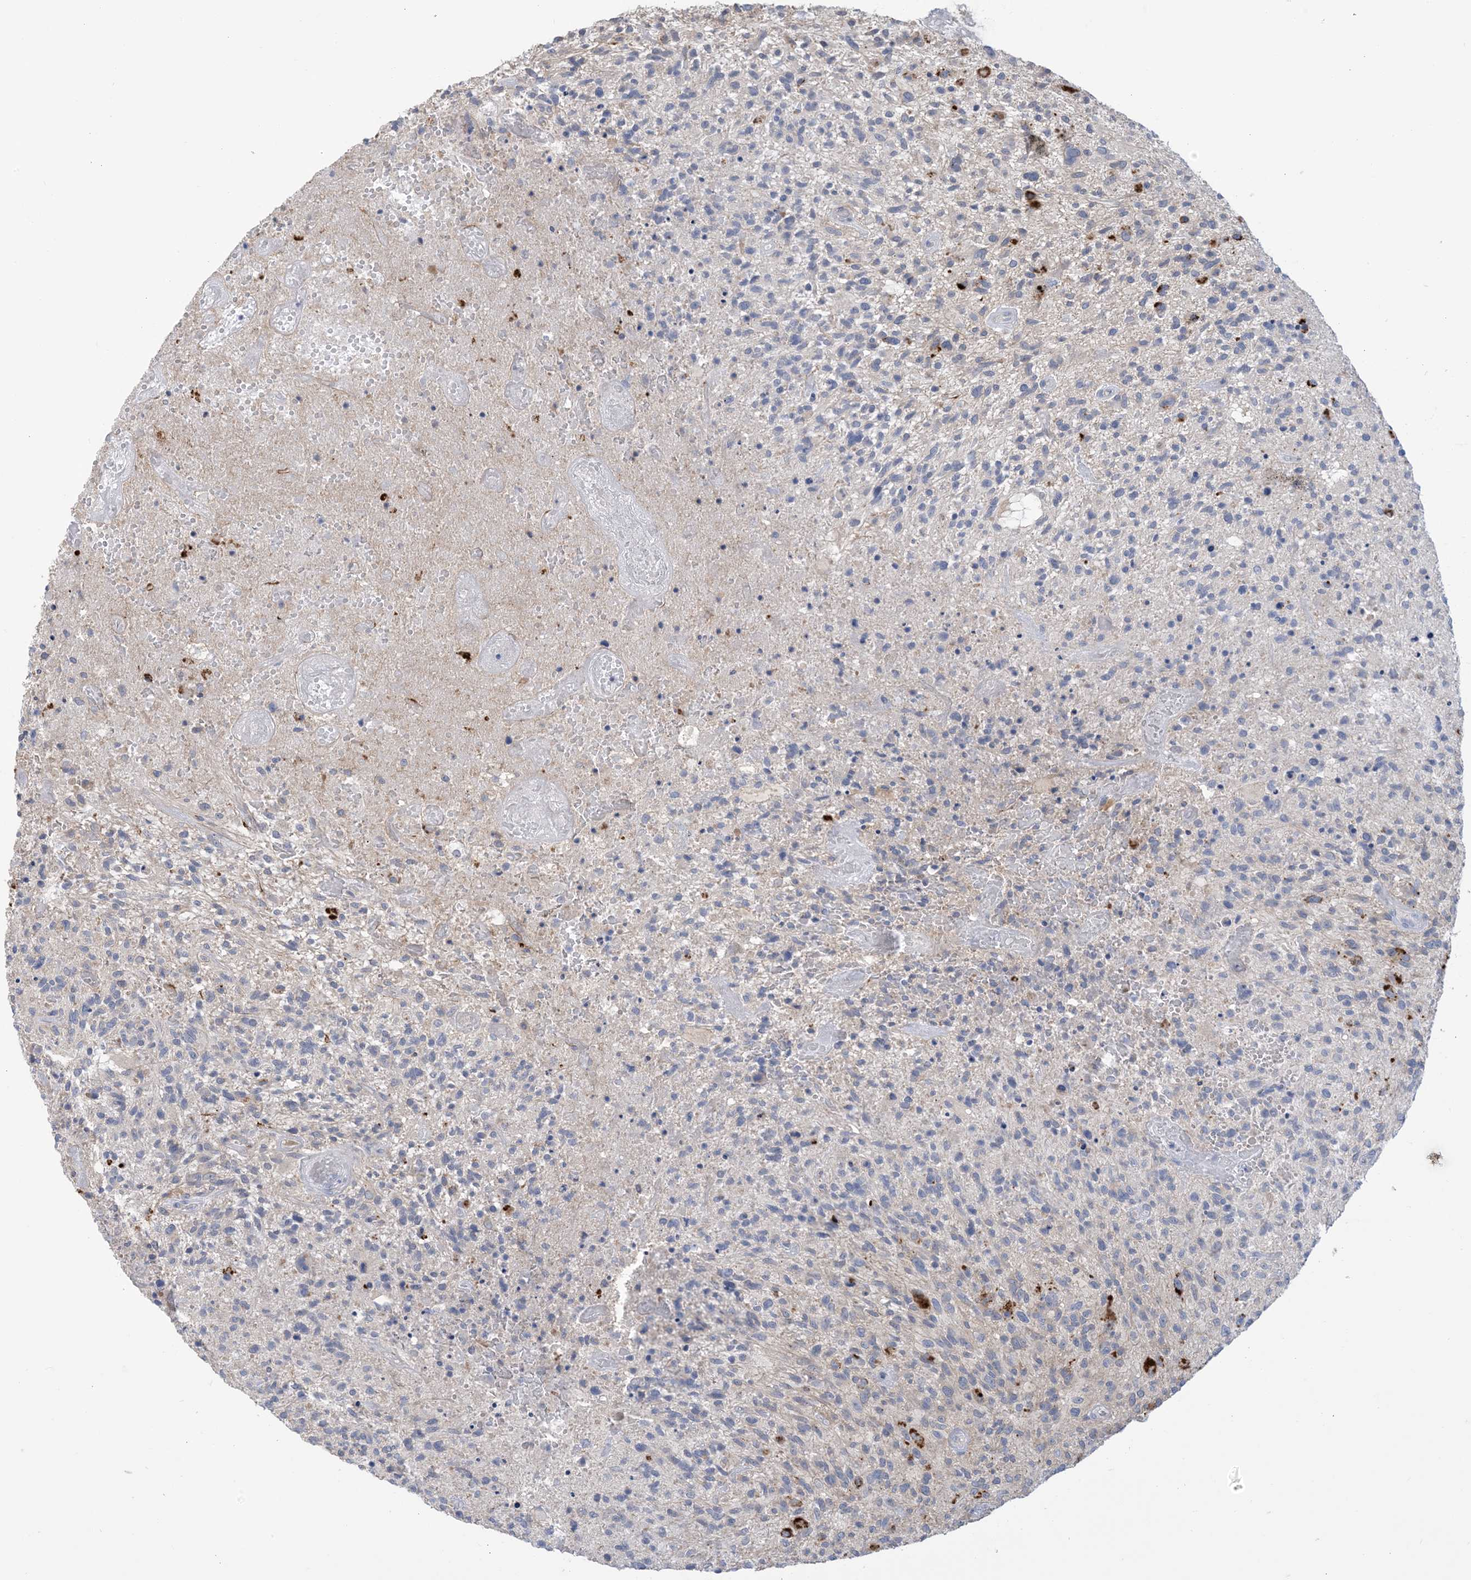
{"staining": {"intensity": "negative", "quantity": "none", "location": "none"}, "tissue": "glioma", "cell_type": "Tumor cells", "image_type": "cancer", "snomed": [{"axis": "morphology", "description": "Glioma, malignant, High grade"}, {"axis": "topography", "description": "Brain"}], "caption": "Immunohistochemistry (IHC) photomicrograph of human glioma stained for a protein (brown), which exhibits no expression in tumor cells.", "gene": "TTYH1", "patient": {"sex": "male", "age": 47}}